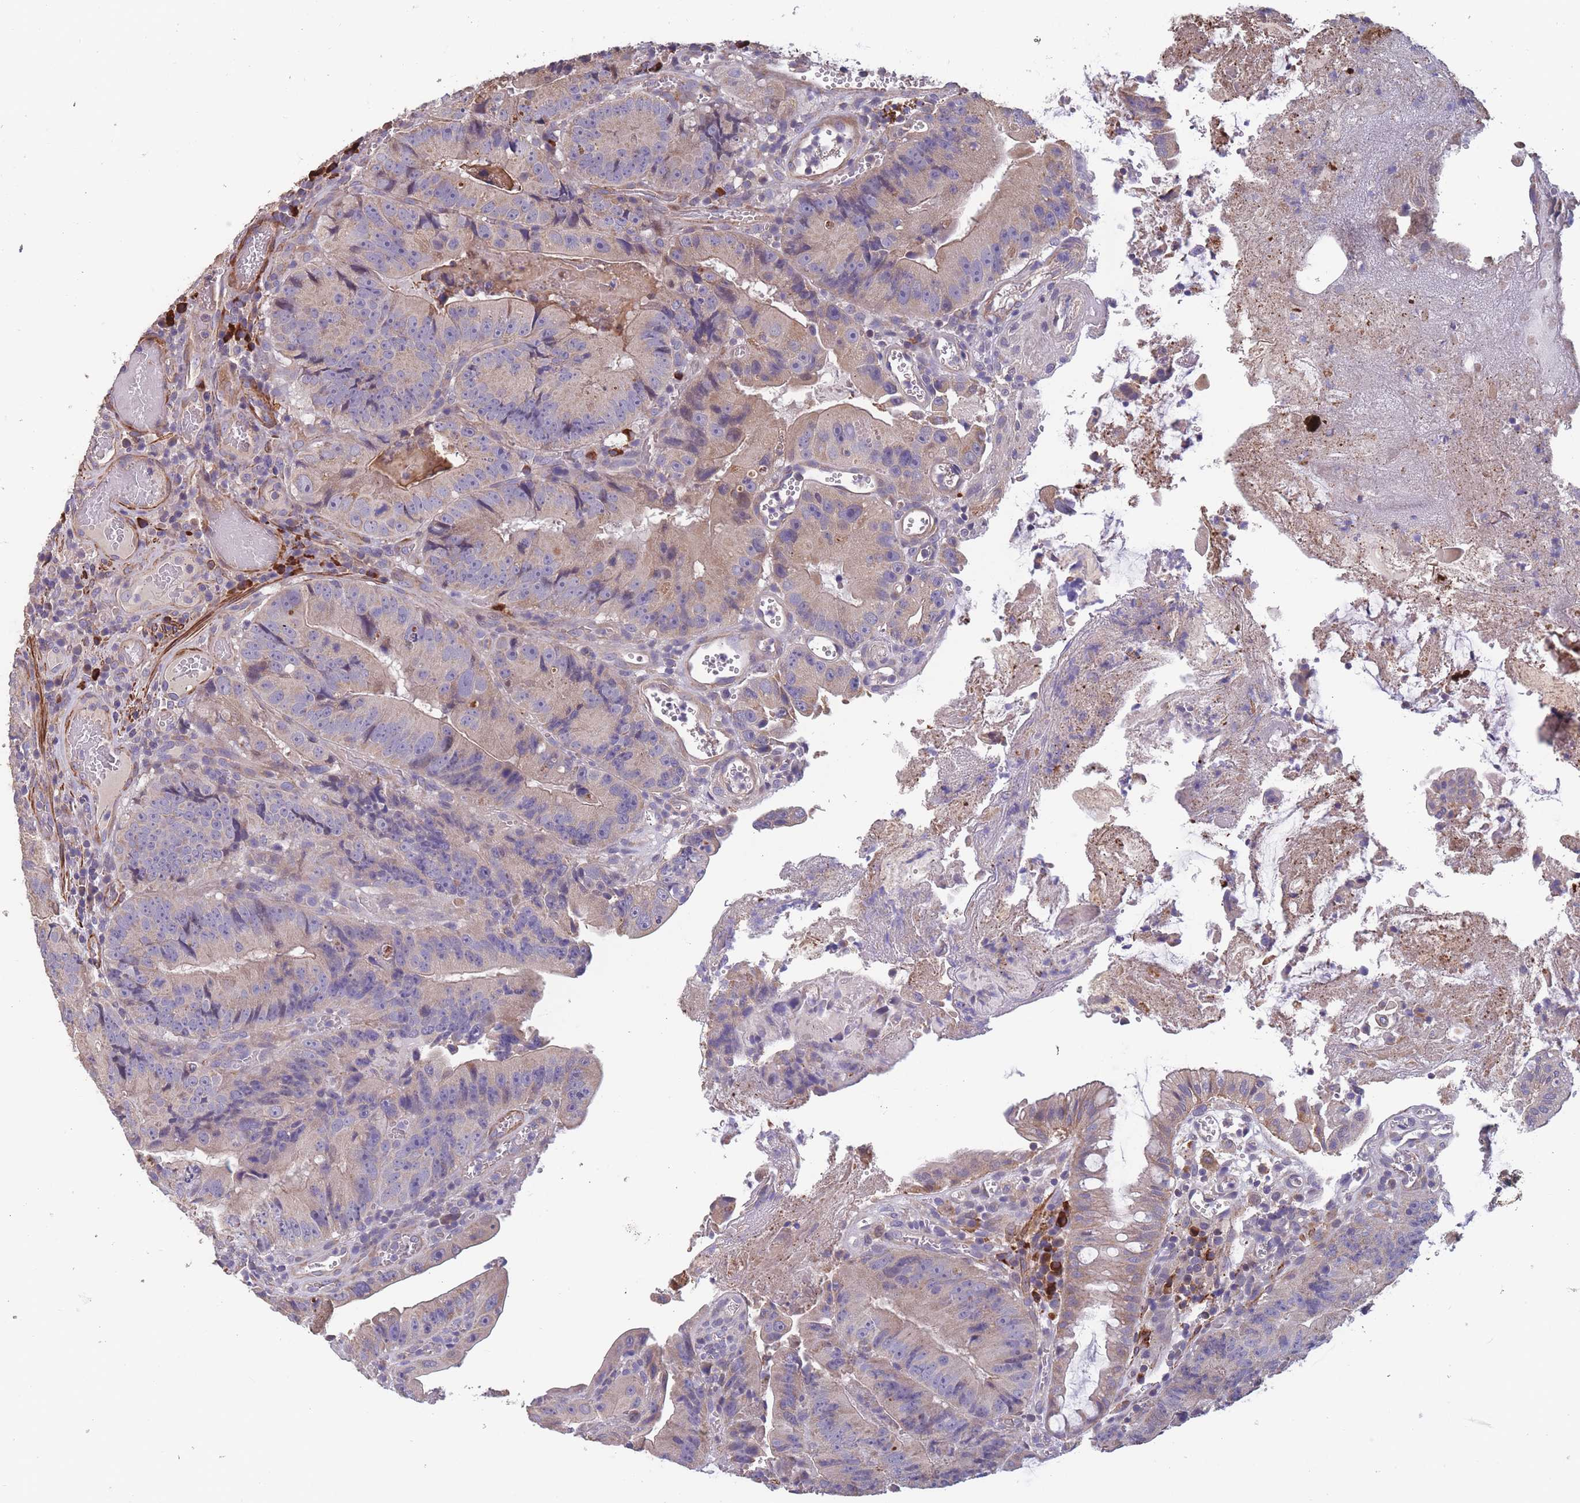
{"staining": {"intensity": "weak", "quantity": "25%-75%", "location": "cytoplasmic/membranous"}, "tissue": "colorectal cancer", "cell_type": "Tumor cells", "image_type": "cancer", "snomed": [{"axis": "morphology", "description": "Adenocarcinoma, NOS"}, {"axis": "topography", "description": "Colon"}], "caption": "About 25%-75% of tumor cells in colorectal adenocarcinoma exhibit weak cytoplasmic/membranous protein staining as visualized by brown immunohistochemical staining.", "gene": "TOMM40L", "patient": {"sex": "female", "age": 86}}